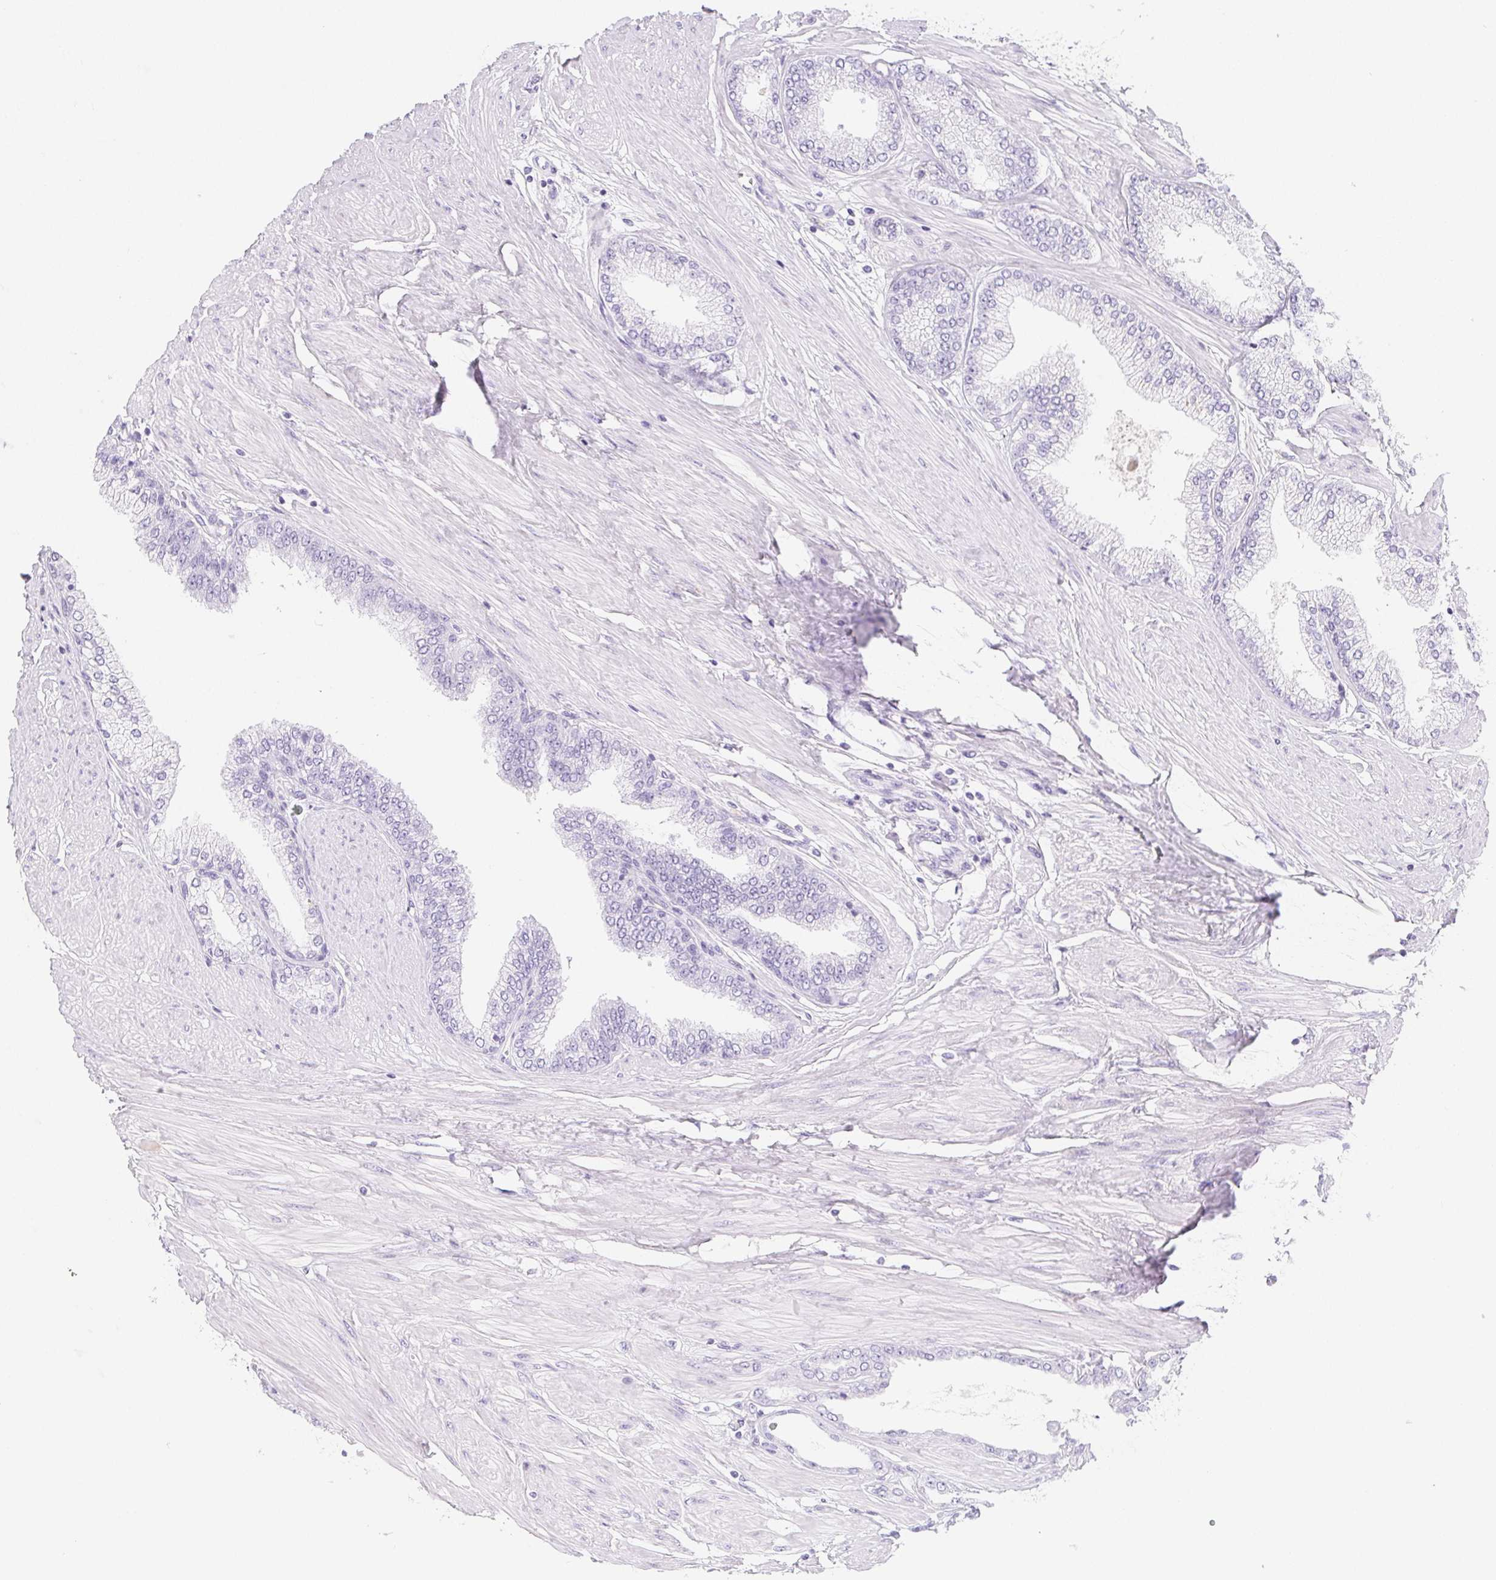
{"staining": {"intensity": "negative", "quantity": "none", "location": "none"}, "tissue": "prostate cancer", "cell_type": "Tumor cells", "image_type": "cancer", "snomed": [{"axis": "morphology", "description": "Adenocarcinoma, Low grade"}, {"axis": "topography", "description": "Prostate"}], "caption": "Tumor cells are negative for brown protein staining in prostate cancer. (Stains: DAB (3,3'-diaminobenzidine) immunohistochemistry with hematoxylin counter stain, Microscopy: brightfield microscopy at high magnification).", "gene": "ITIH2", "patient": {"sex": "male", "age": 55}}